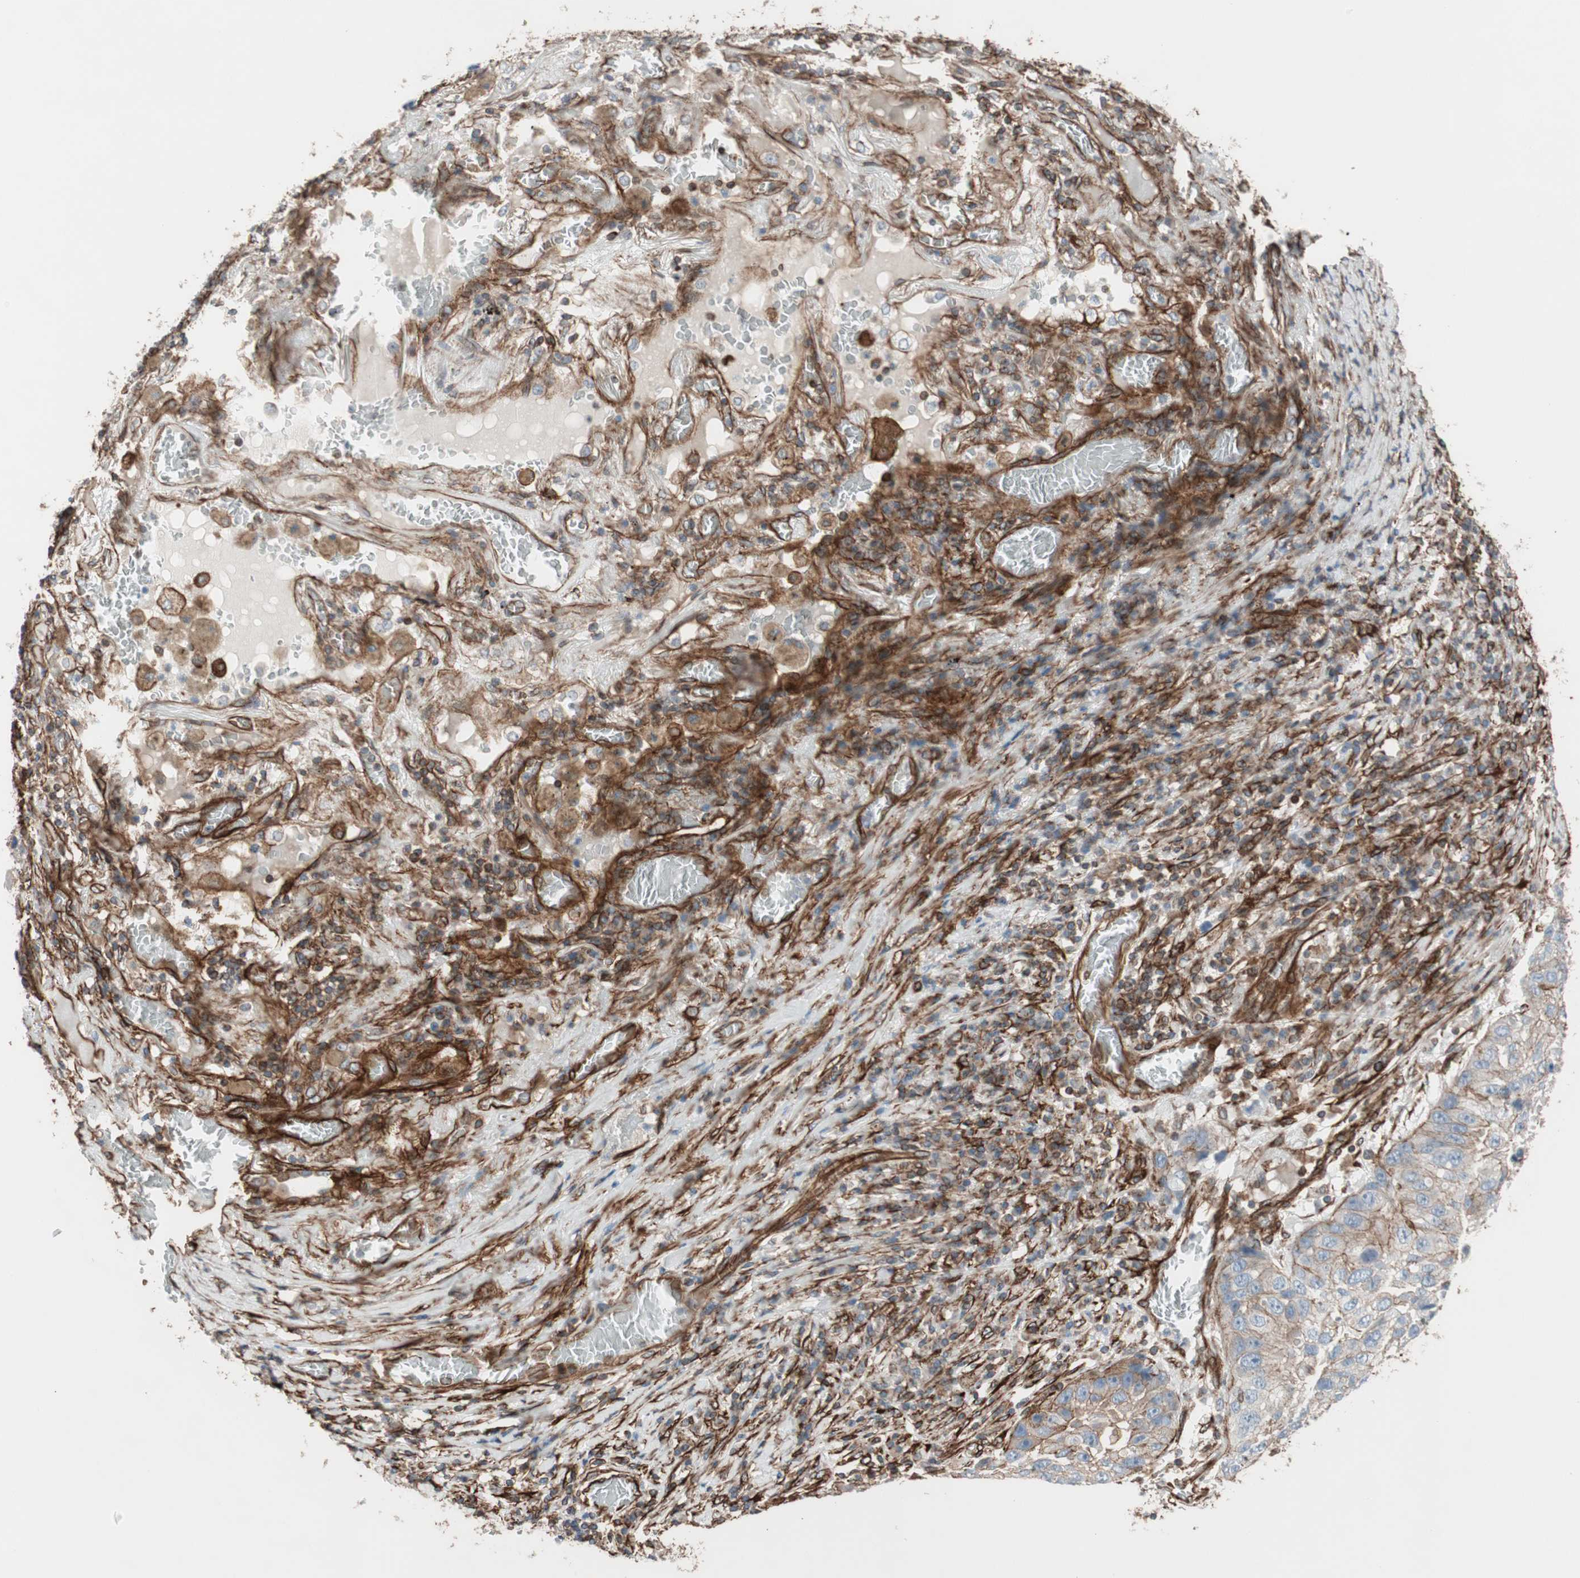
{"staining": {"intensity": "moderate", "quantity": "25%-75%", "location": "cytoplasmic/membranous"}, "tissue": "lung cancer", "cell_type": "Tumor cells", "image_type": "cancer", "snomed": [{"axis": "morphology", "description": "Squamous cell carcinoma, NOS"}, {"axis": "topography", "description": "Lung"}], "caption": "IHC of human lung squamous cell carcinoma demonstrates medium levels of moderate cytoplasmic/membranous expression in approximately 25%-75% of tumor cells.", "gene": "TCTA", "patient": {"sex": "male", "age": 57}}